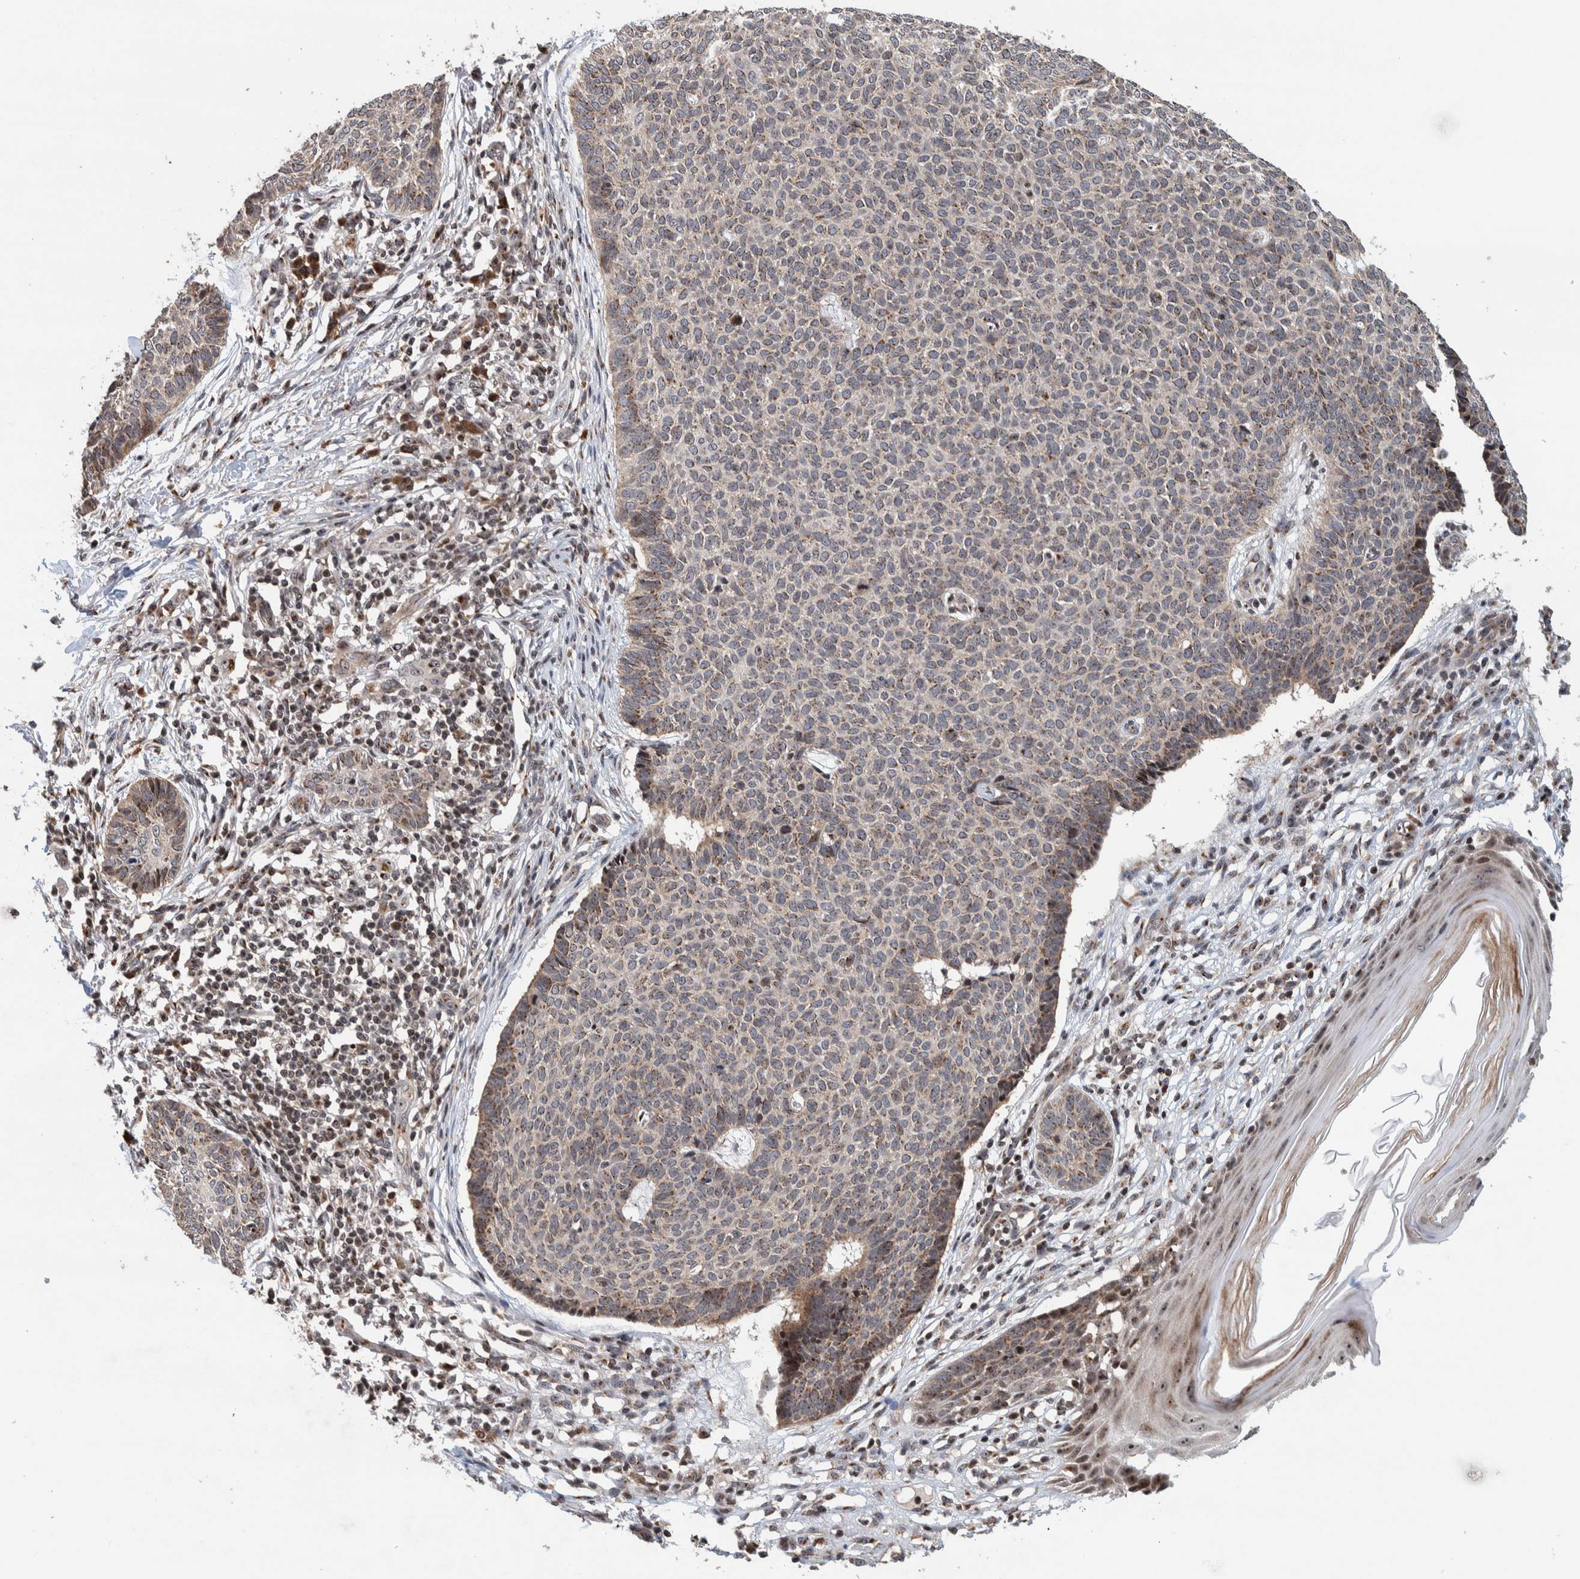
{"staining": {"intensity": "weak", "quantity": ">75%", "location": "cytoplasmic/membranous"}, "tissue": "skin cancer", "cell_type": "Tumor cells", "image_type": "cancer", "snomed": [{"axis": "morphology", "description": "Normal tissue, NOS"}, {"axis": "morphology", "description": "Basal cell carcinoma"}, {"axis": "topography", "description": "Skin"}], "caption": "The immunohistochemical stain shows weak cytoplasmic/membranous positivity in tumor cells of skin basal cell carcinoma tissue.", "gene": "CCDC182", "patient": {"sex": "male", "age": 50}}